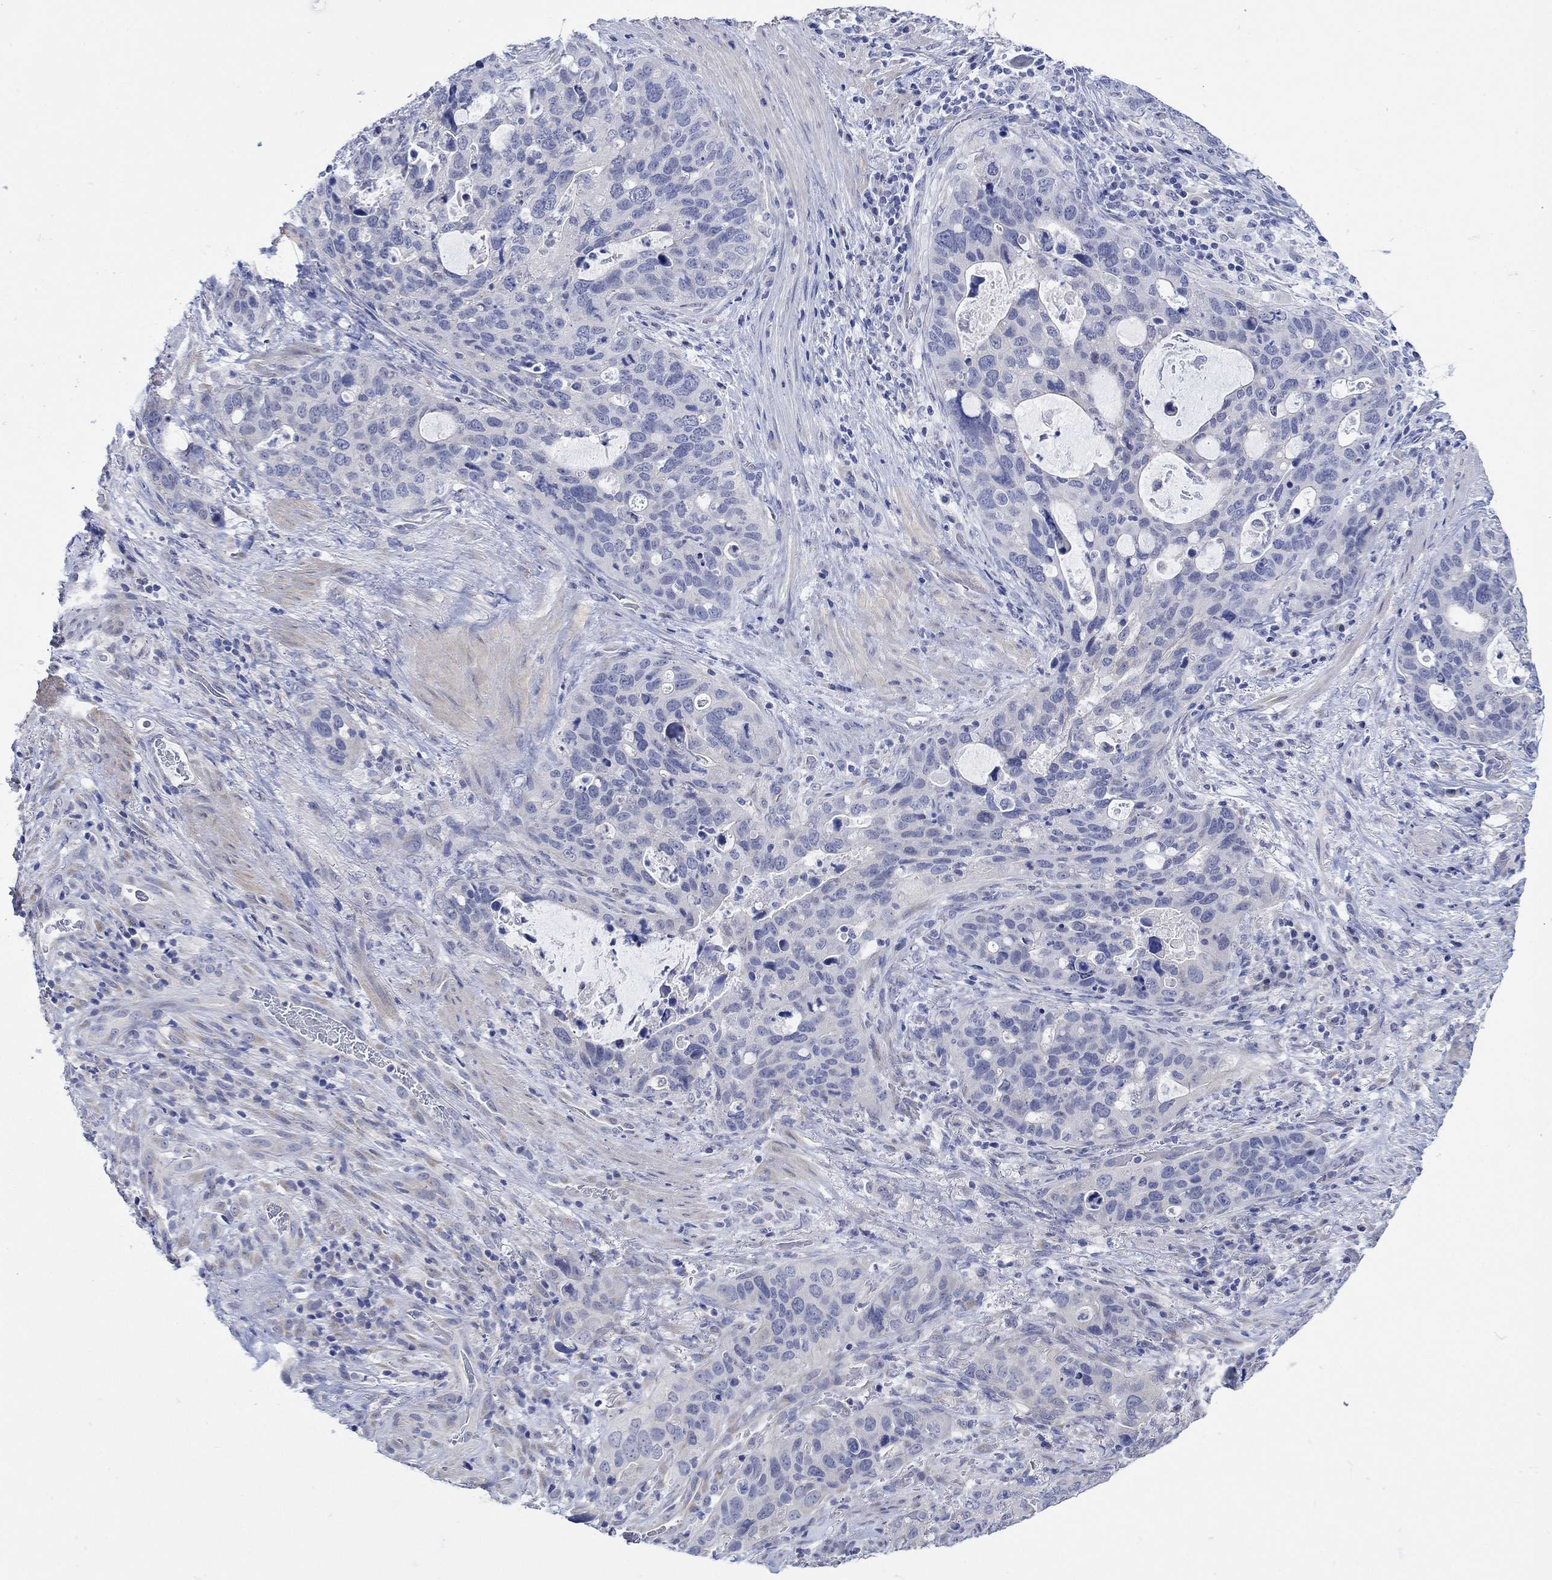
{"staining": {"intensity": "negative", "quantity": "none", "location": "none"}, "tissue": "stomach cancer", "cell_type": "Tumor cells", "image_type": "cancer", "snomed": [{"axis": "morphology", "description": "Adenocarcinoma, NOS"}, {"axis": "topography", "description": "Stomach"}], "caption": "High power microscopy photomicrograph of an IHC image of stomach adenocarcinoma, revealing no significant staining in tumor cells.", "gene": "KRT222", "patient": {"sex": "male", "age": 54}}